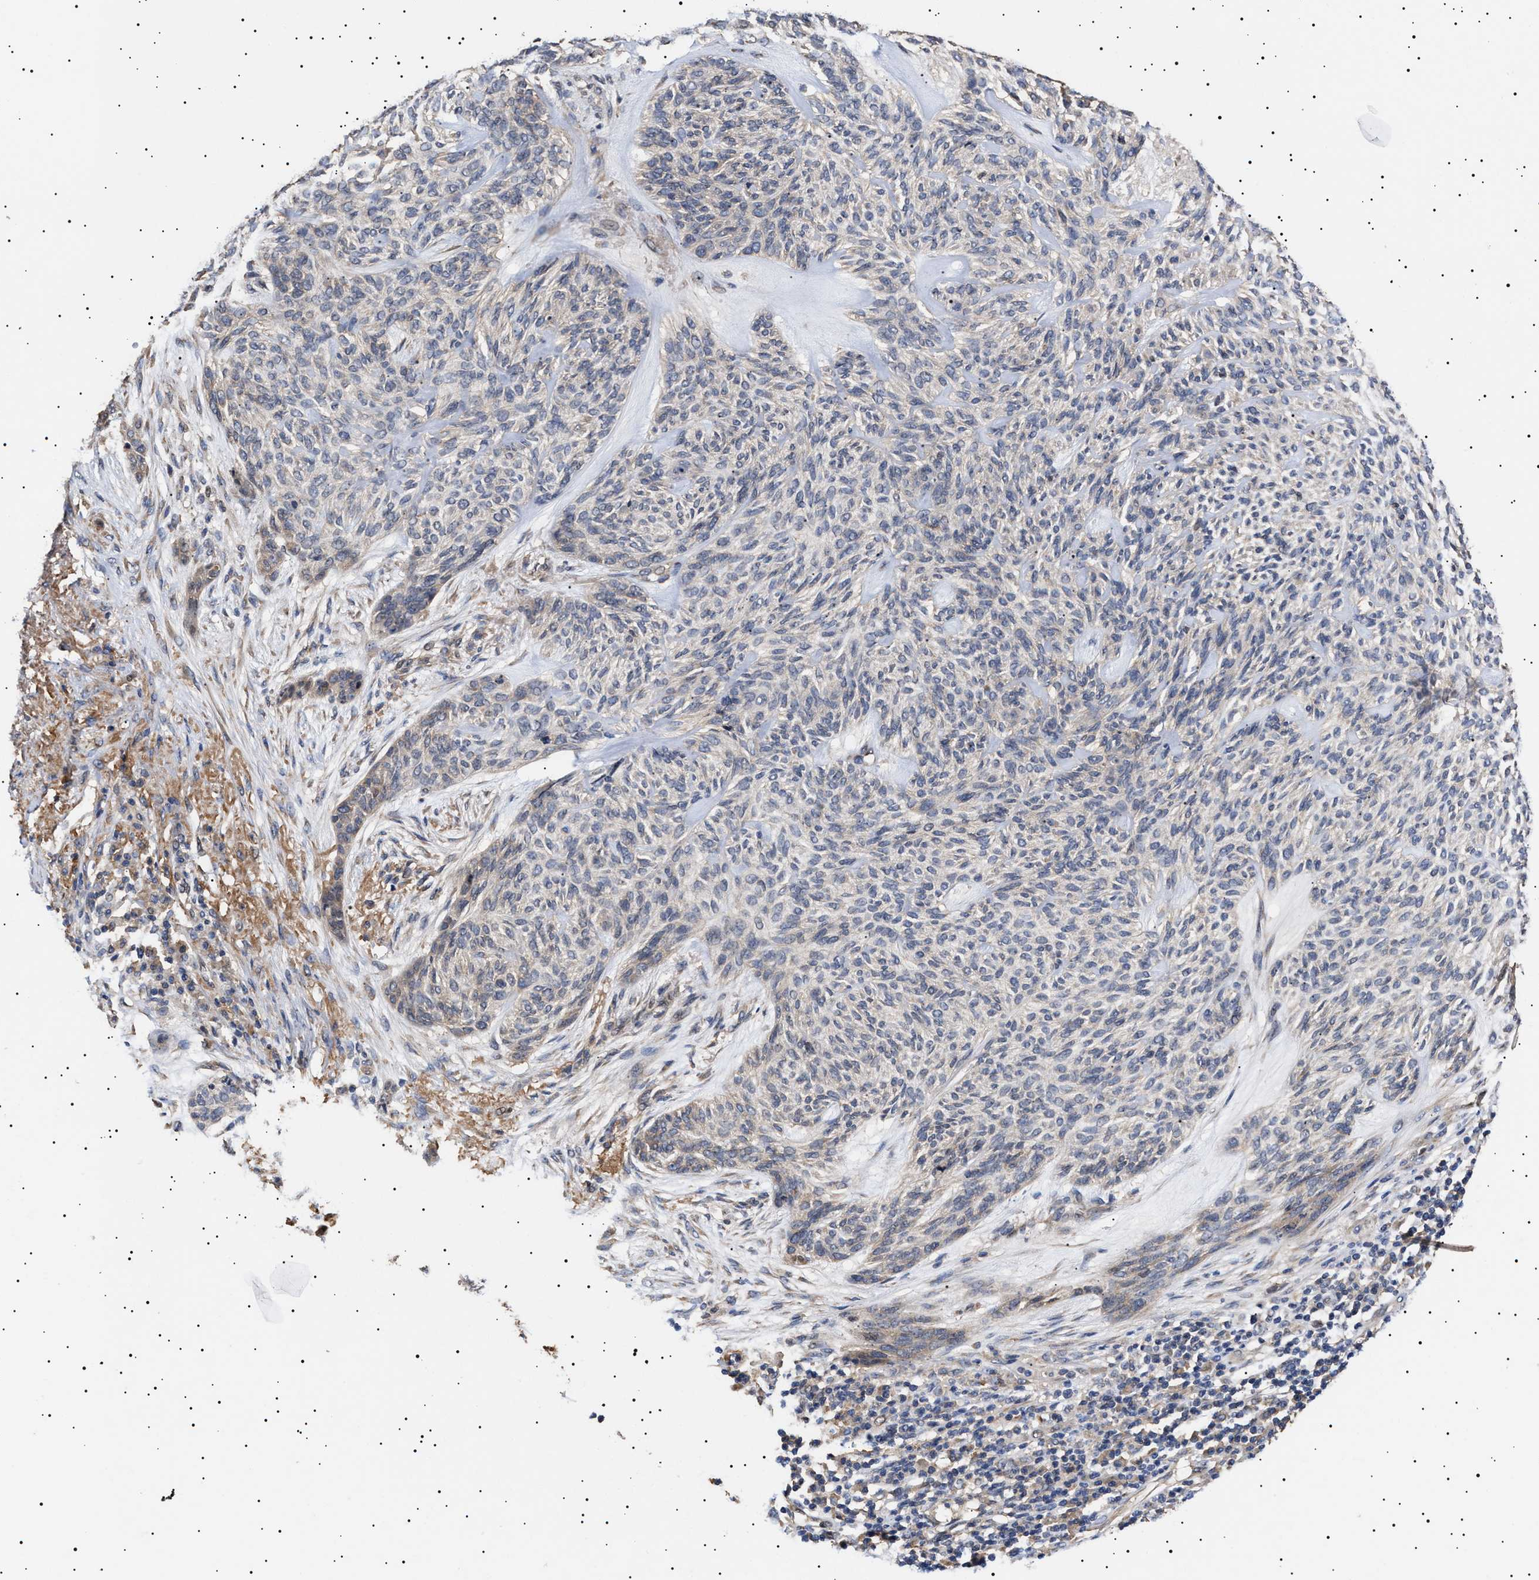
{"staining": {"intensity": "negative", "quantity": "none", "location": "none"}, "tissue": "skin cancer", "cell_type": "Tumor cells", "image_type": "cancer", "snomed": [{"axis": "morphology", "description": "Basal cell carcinoma"}, {"axis": "topography", "description": "Skin"}], "caption": "IHC histopathology image of neoplastic tissue: human skin cancer (basal cell carcinoma) stained with DAB shows no significant protein staining in tumor cells. (Immunohistochemistry, brightfield microscopy, high magnification).", "gene": "KRBA1", "patient": {"sex": "male", "age": 55}}